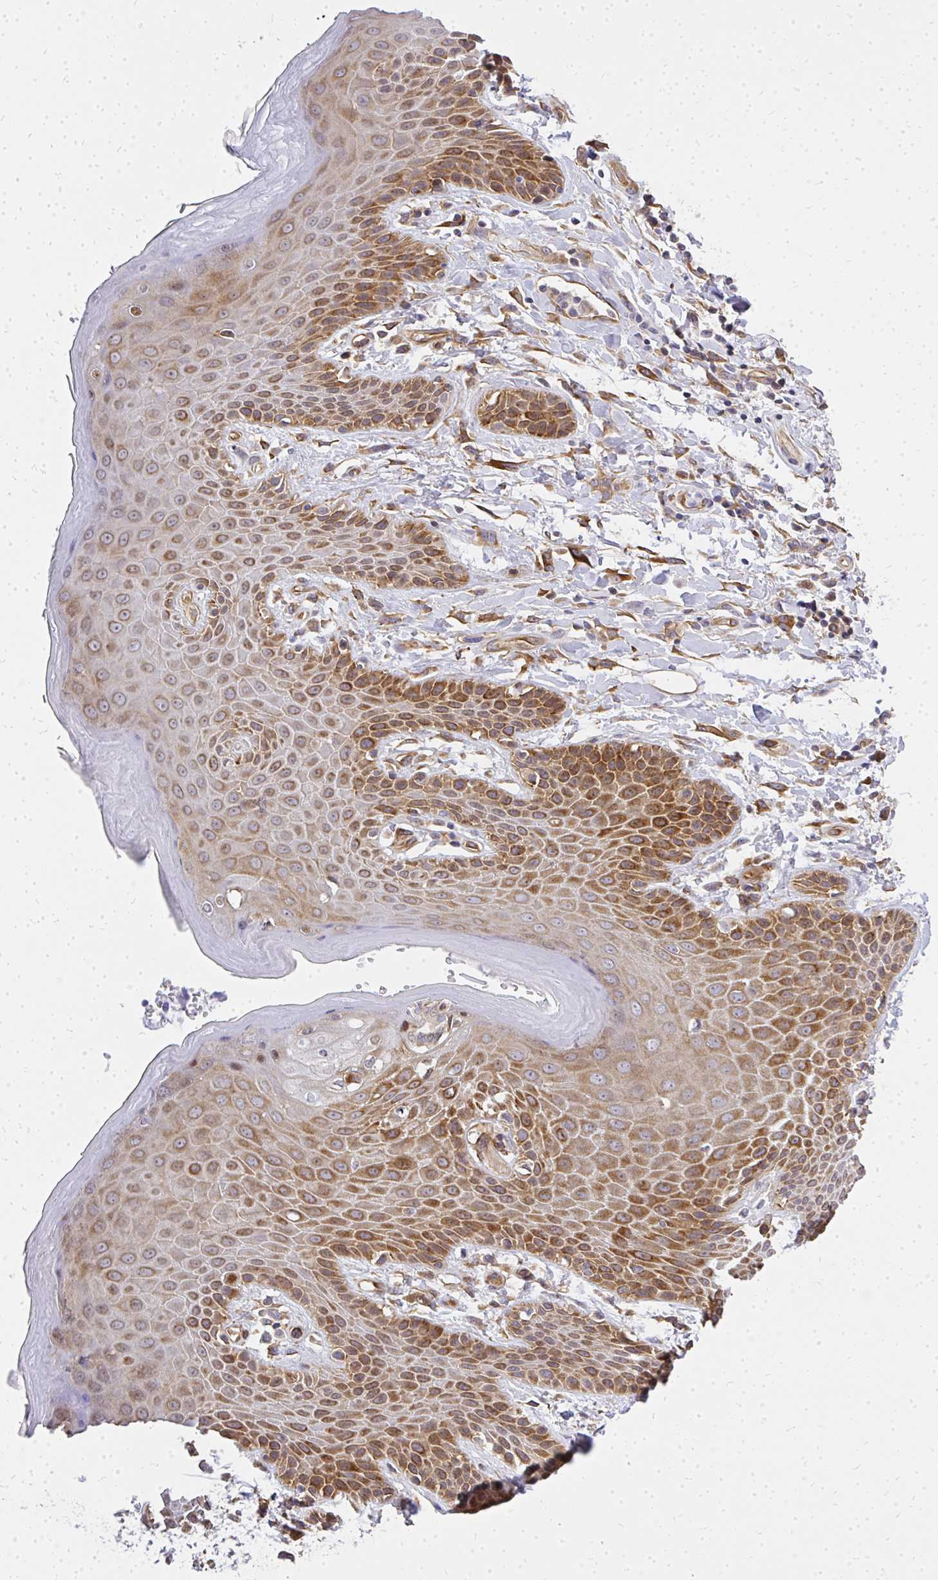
{"staining": {"intensity": "moderate", "quantity": ">75%", "location": "cytoplasmic/membranous"}, "tissue": "skin", "cell_type": "Epidermal cells", "image_type": "normal", "snomed": [{"axis": "morphology", "description": "Normal tissue, NOS"}, {"axis": "topography", "description": "Peripheral nerve tissue"}], "caption": "A photomicrograph showing moderate cytoplasmic/membranous expression in about >75% of epidermal cells in benign skin, as visualized by brown immunohistochemical staining.", "gene": "ENSG00000258472", "patient": {"sex": "male", "age": 51}}